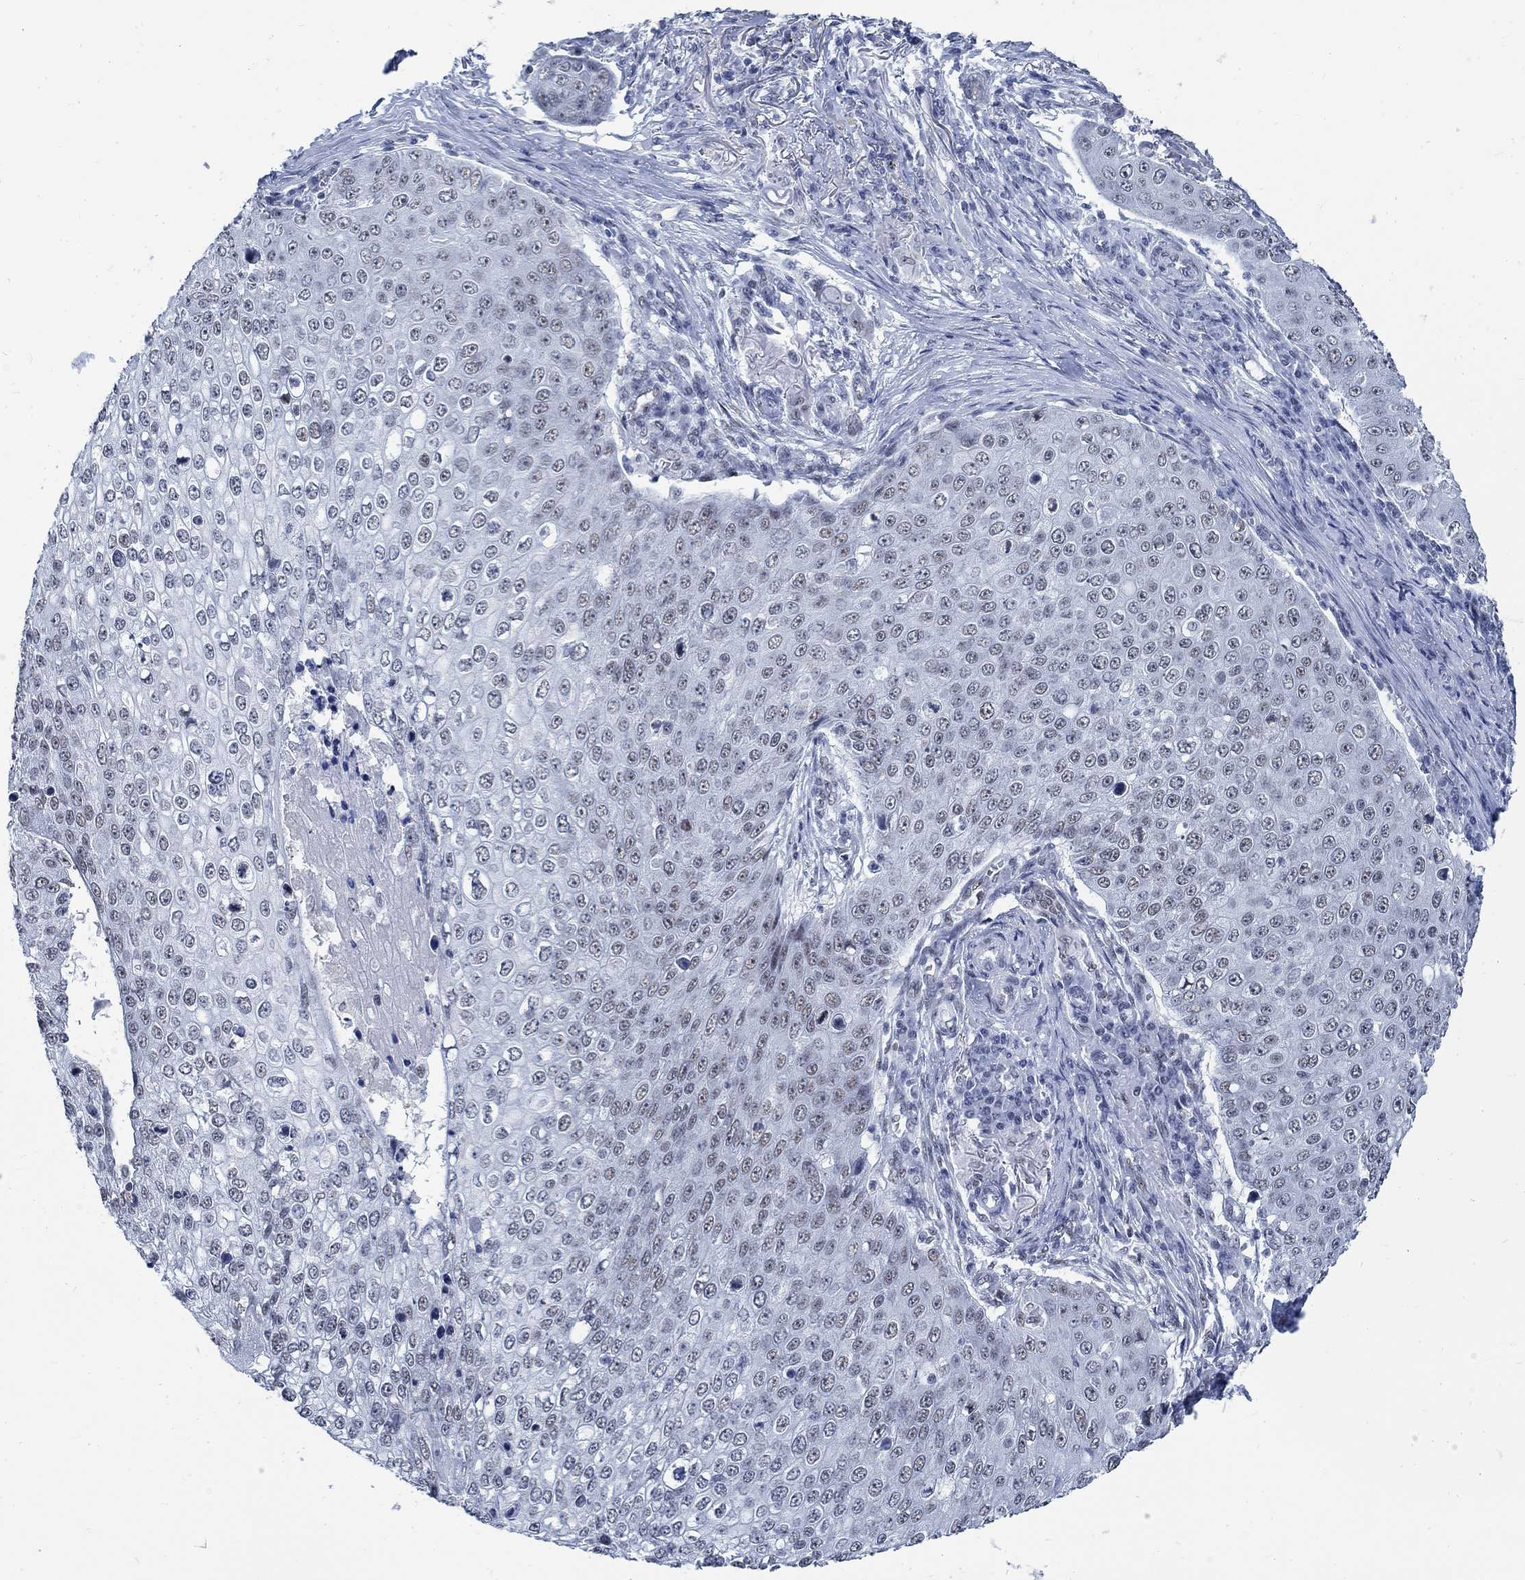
{"staining": {"intensity": "weak", "quantity": "<25%", "location": "nuclear"}, "tissue": "skin cancer", "cell_type": "Tumor cells", "image_type": "cancer", "snomed": [{"axis": "morphology", "description": "Squamous cell carcinoma, NOS"}, {"axis": "topography", "description": "Skin"}], "caption": "DAB immunohistochemical staining of skin squamous cell carcinoma reveals no significant positivity in tumor cells.", "gene": "DLK1", "patient": {"sex": "male", "age": 71}}